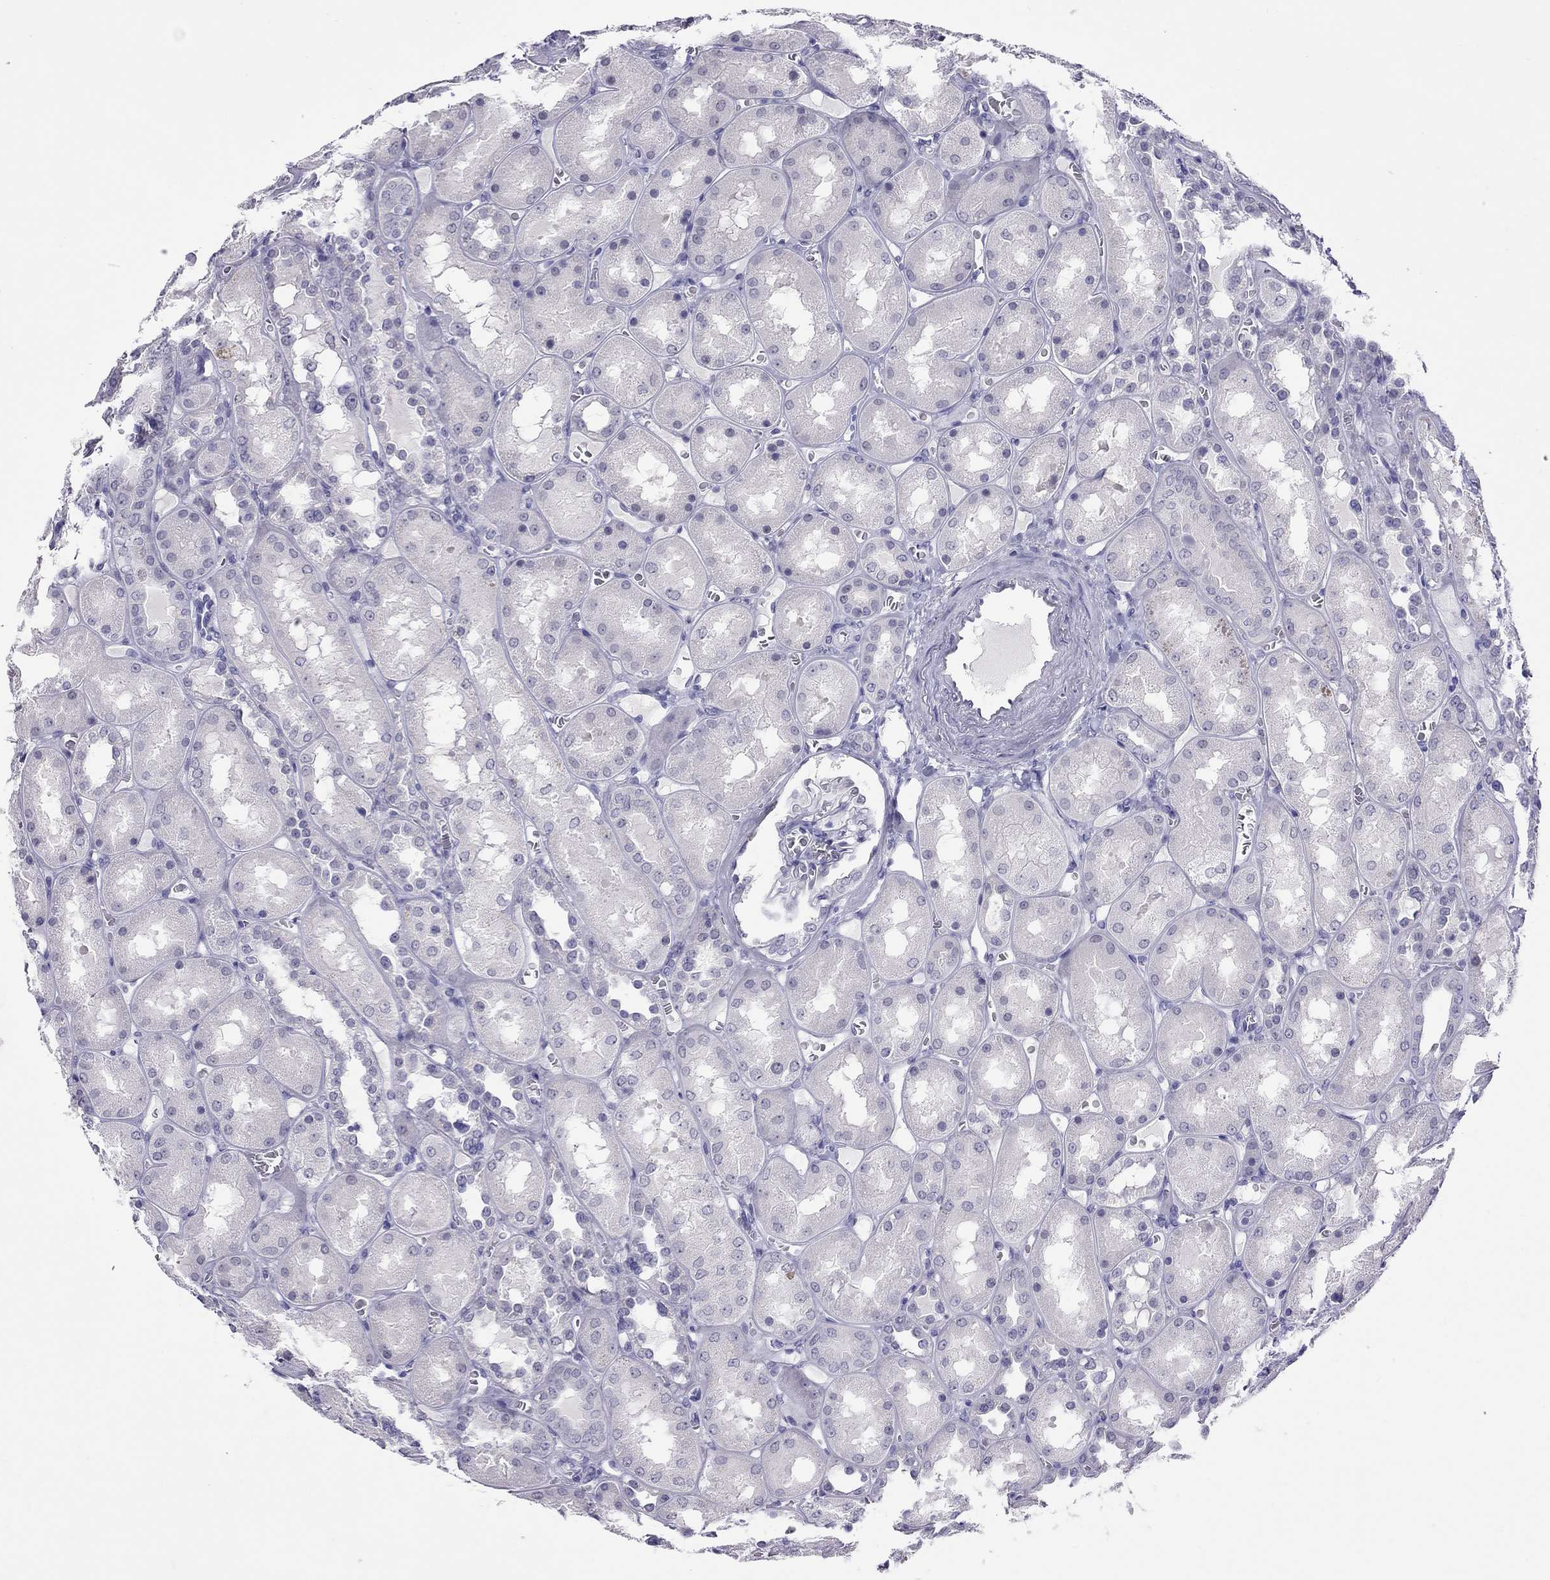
{"staining": {"intensity": "negative", "quantity": "none", "location": "none"}, "tissue": "kidney", "cell_type": "Cells in glomeruli", "image_type": "normal", "snomed": [{"axis": "morphology", "description": "Normal tissue, NOS"}, {"axis": "topography", "description": "Kidney"}], "caption": "A photomicrograph of human kidney is negative for staining in cells in glomeruli. Nuclei are stained in blue.", "gene": "CHRNB3", "patient": {"sex": "male", "age": 73}}